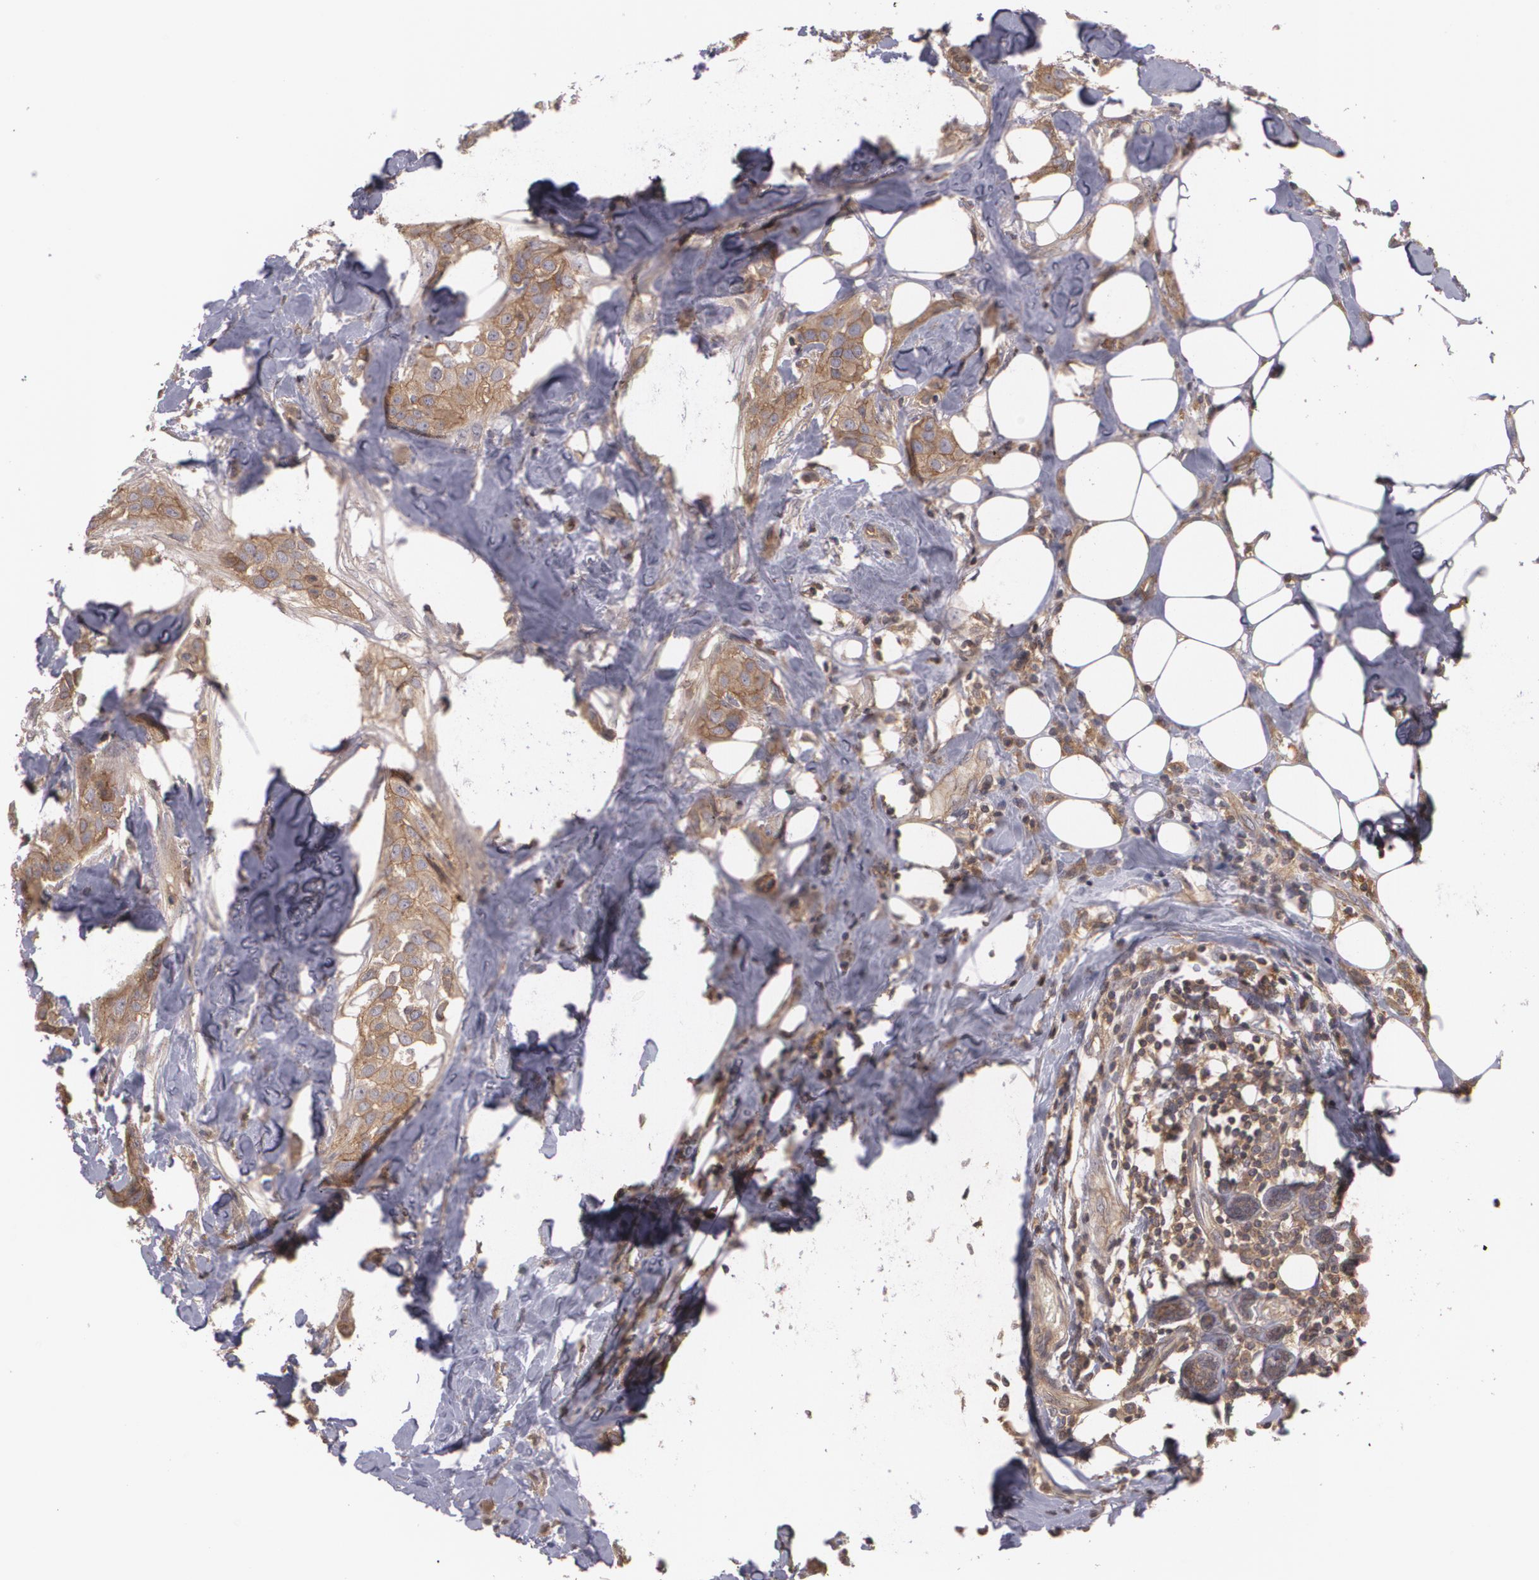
{"staining": {"intensity": "strong", "quantity": ">75%", "location": "cytoplasmic/membranous"}, "tissue": "breast cancer", "cell_type": "Tumor cells", "image_type": "cancer", "snomed": [{"axis": "morphology", "description": "Duct carcinoma"}, {"axis": "topography", "description": "Breast"}], "caption": "An image of human breast cancer stained for a protein reveals strong cytoplasmic/membranous brown staining in tumor cells. The protein is stained brown, and the nuclei are stained in blue (DAB IHC with brightfield microscopy, high magnification).", "gene": "HRAS", "patient": {"sex": "female", "age": 45}}